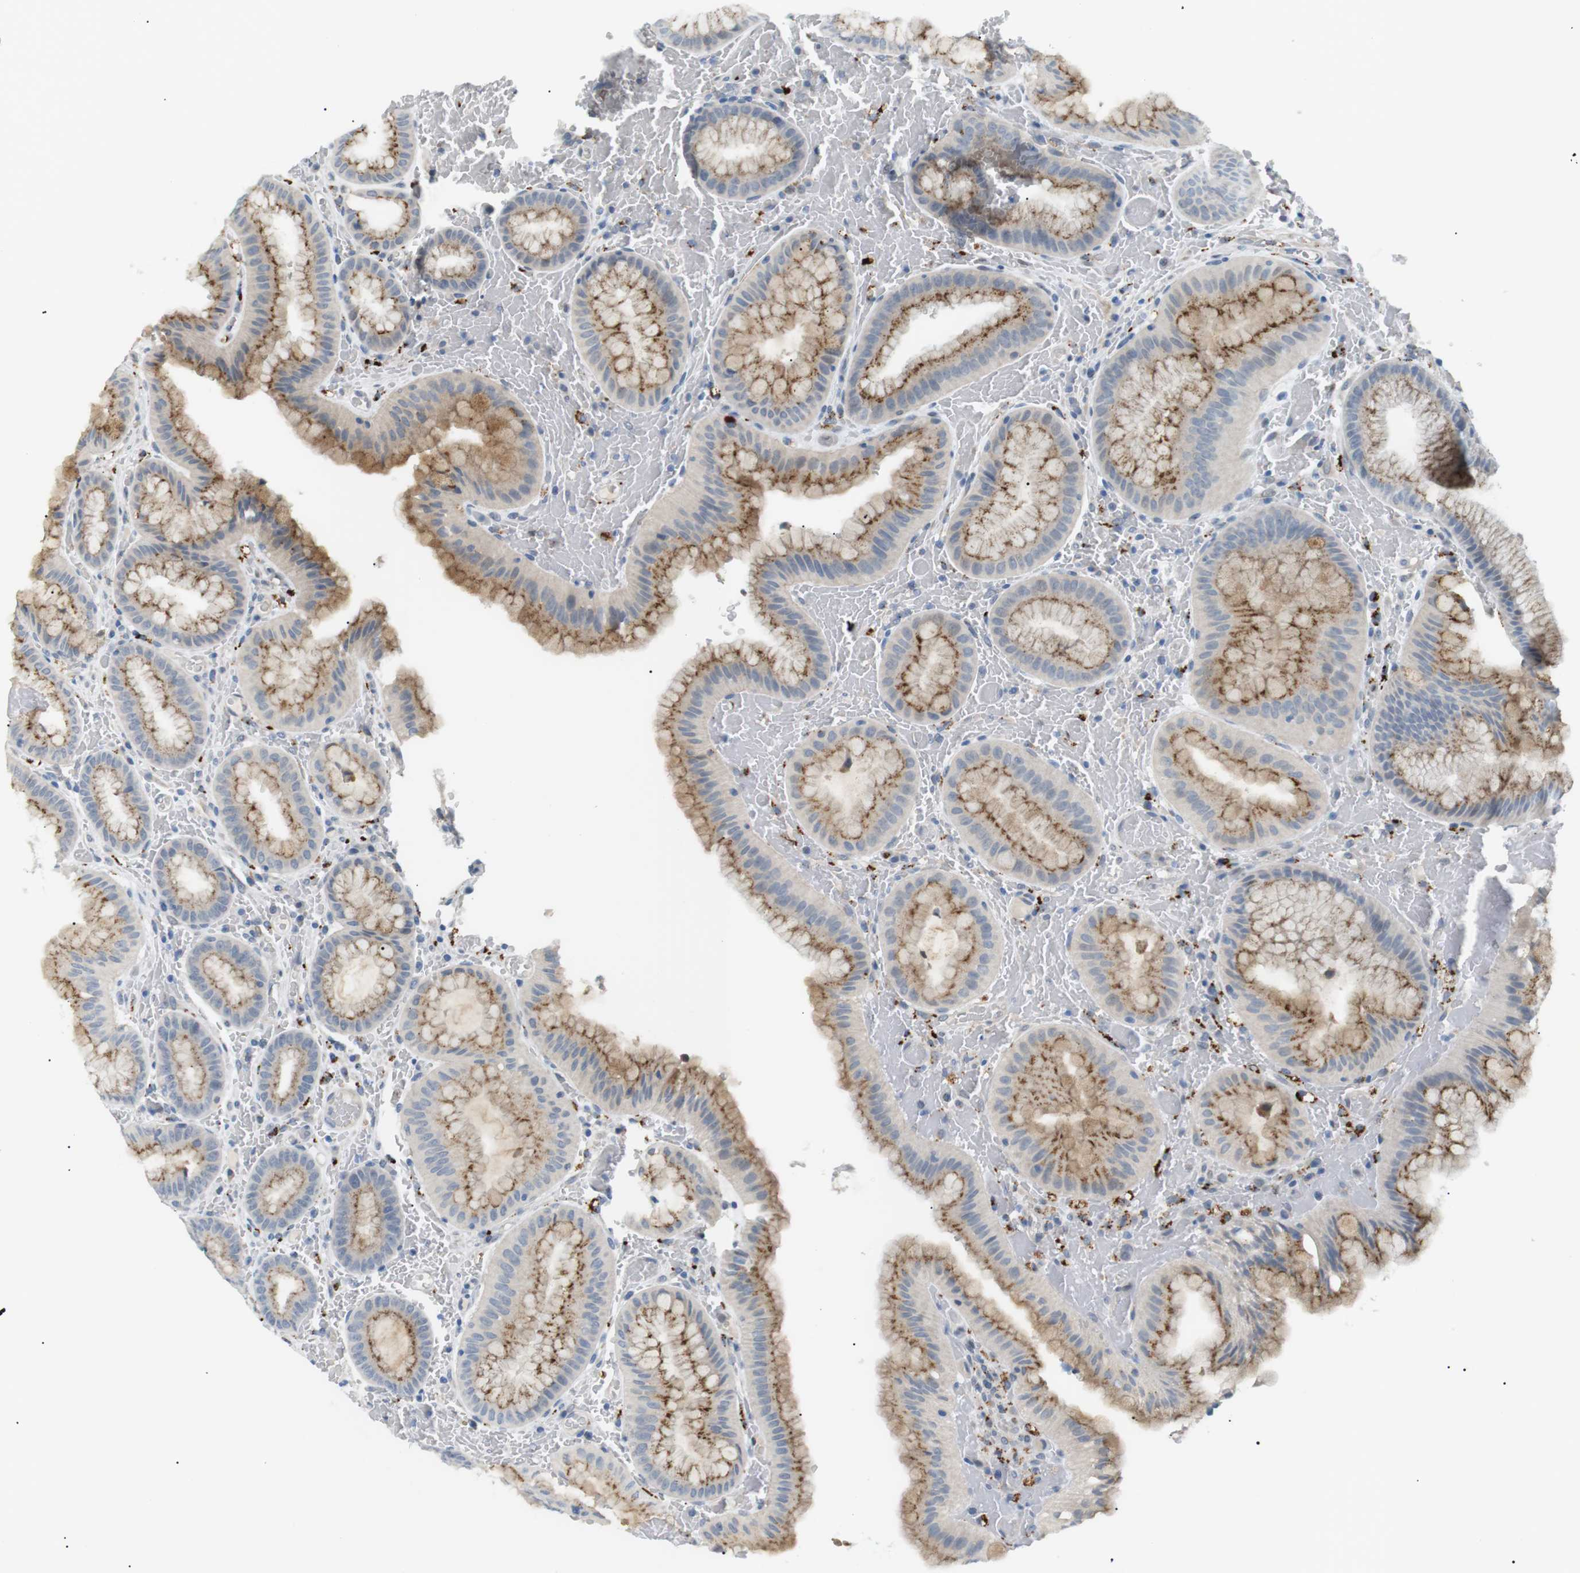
{"staining": {"intensity": "moderate", "quantity": "25%-75%", "location": "cytoplasmic/membranous"}, "tissue": "stomach", "cell_type": "Glandular cells", "image_type": "normal", "snomed": [{"axis": "morphology", "description": "Normal tissue, NOS"}, {"axis": "morphology", "description": "Carcinoid, malignant, NOS"}, {"axis": "topography", "description": "Stomach, upper"}], "caption": "Brown immunohistochemical staining in unremarkable stomach displays moderate cytoplasmic/membranous positivity in about 25%-75% of glandular cells. The staining was performed using DAB (3,3'-diaminobenzidine) to visualize the protein expression in brown, while the nuclei were stained in blue with hematoxylin (Magnification: 20x).", "gene": "B4GALNT2", "patient": {"sex": "male", "age": 39}}